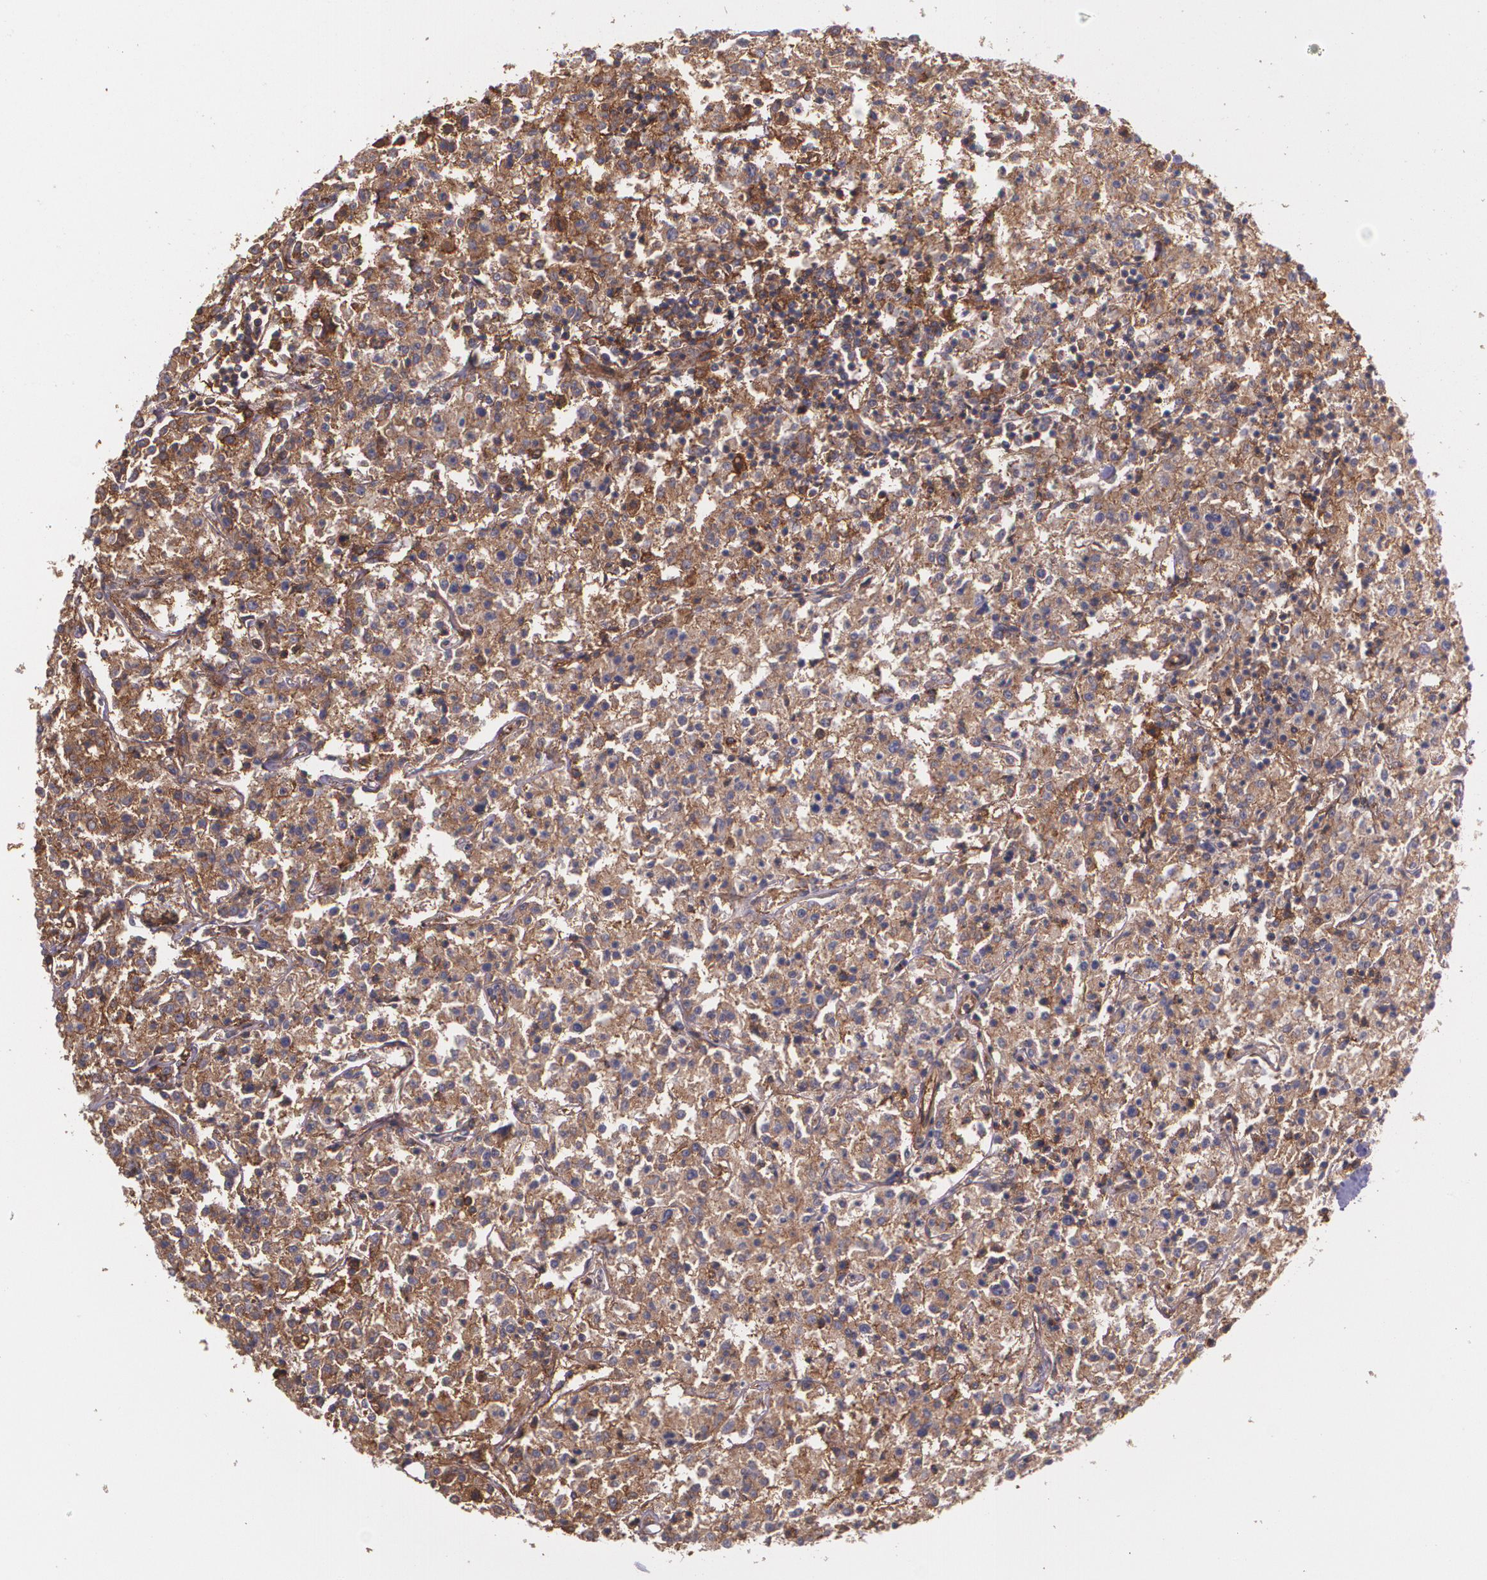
{"staining": {"intensity": "moderate", "quantity": ">75%", "location": "cytoplasmic/membranous"}, "tissue": "lymphoma", "cell_type": "Tumor cells", "image_type": "cancer", "snomed": [{"axis": "morphology", "description": "Malignant lymphoma, non-Hodgkin's type, Low grade"}, {"axis": "topography", "description": "Small intestine"}], "caption": "Lymphoma stained with a protein marker demonstrates moderate staining in tumor cells.", "gene": "B2M", "patient": {"sex": "female", "age": 59}}